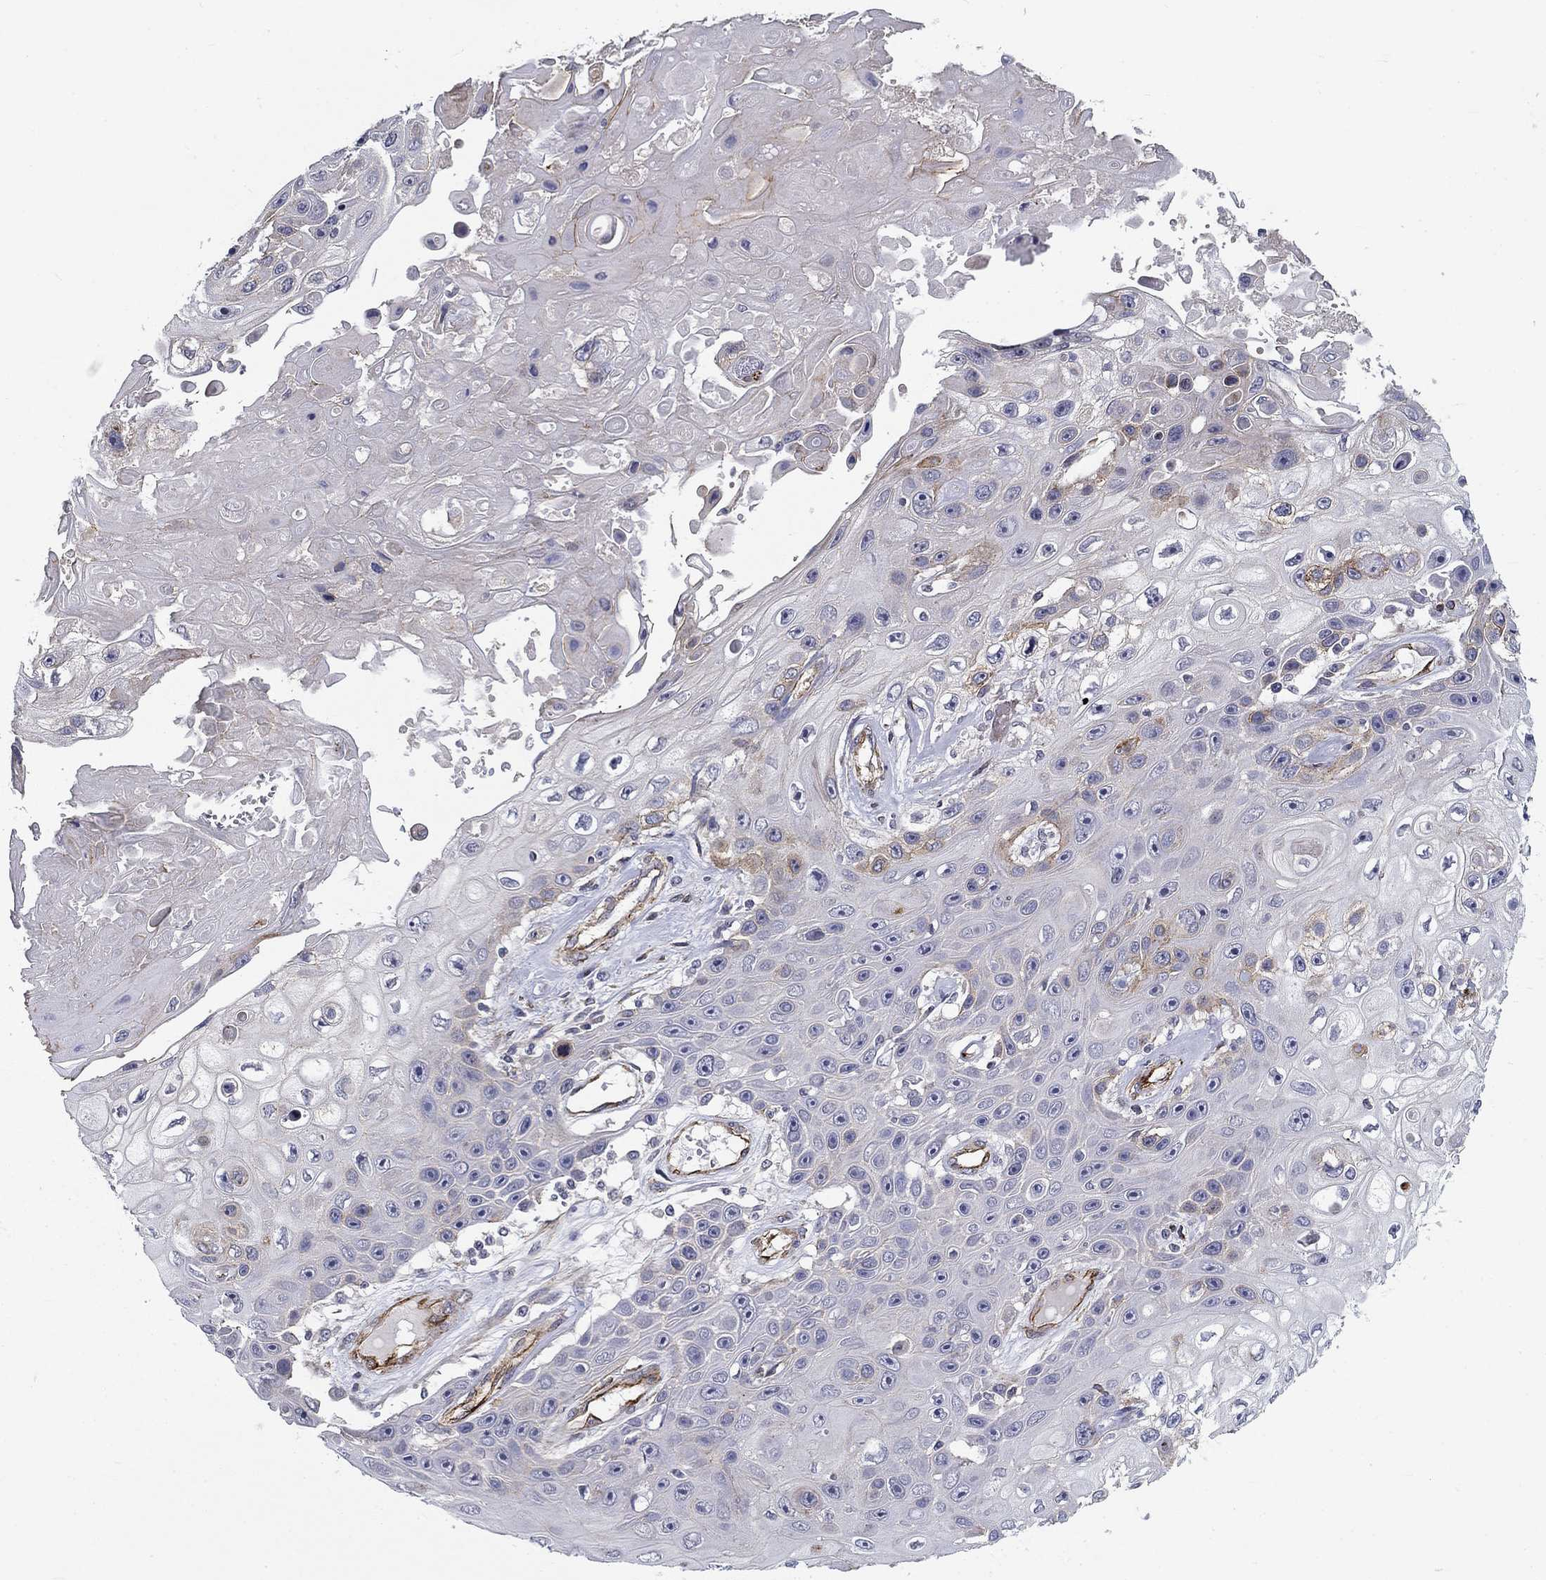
{"staining": {"intensity": "negative", "quantity": "none", "location": "none"}, "tissue": "skin cancer", "cell_type": "Tumor cells", "image_type": "cancer", "snomed": [{"axis": "morphology", "description": "Squamous cell carcinoma, NOS"}, {"axis": "topography", "description": "Skin"}], "caption": "A micrograph of human skin cancer is negative for staining in tumor cells. (Brightfield microscopy of DAB (3,3'-diaminobenzidine) immunohistochemistry (IHC) at high magnification).", "gene": "SYNC", "patient": {"sex": "male", "age": 82}}